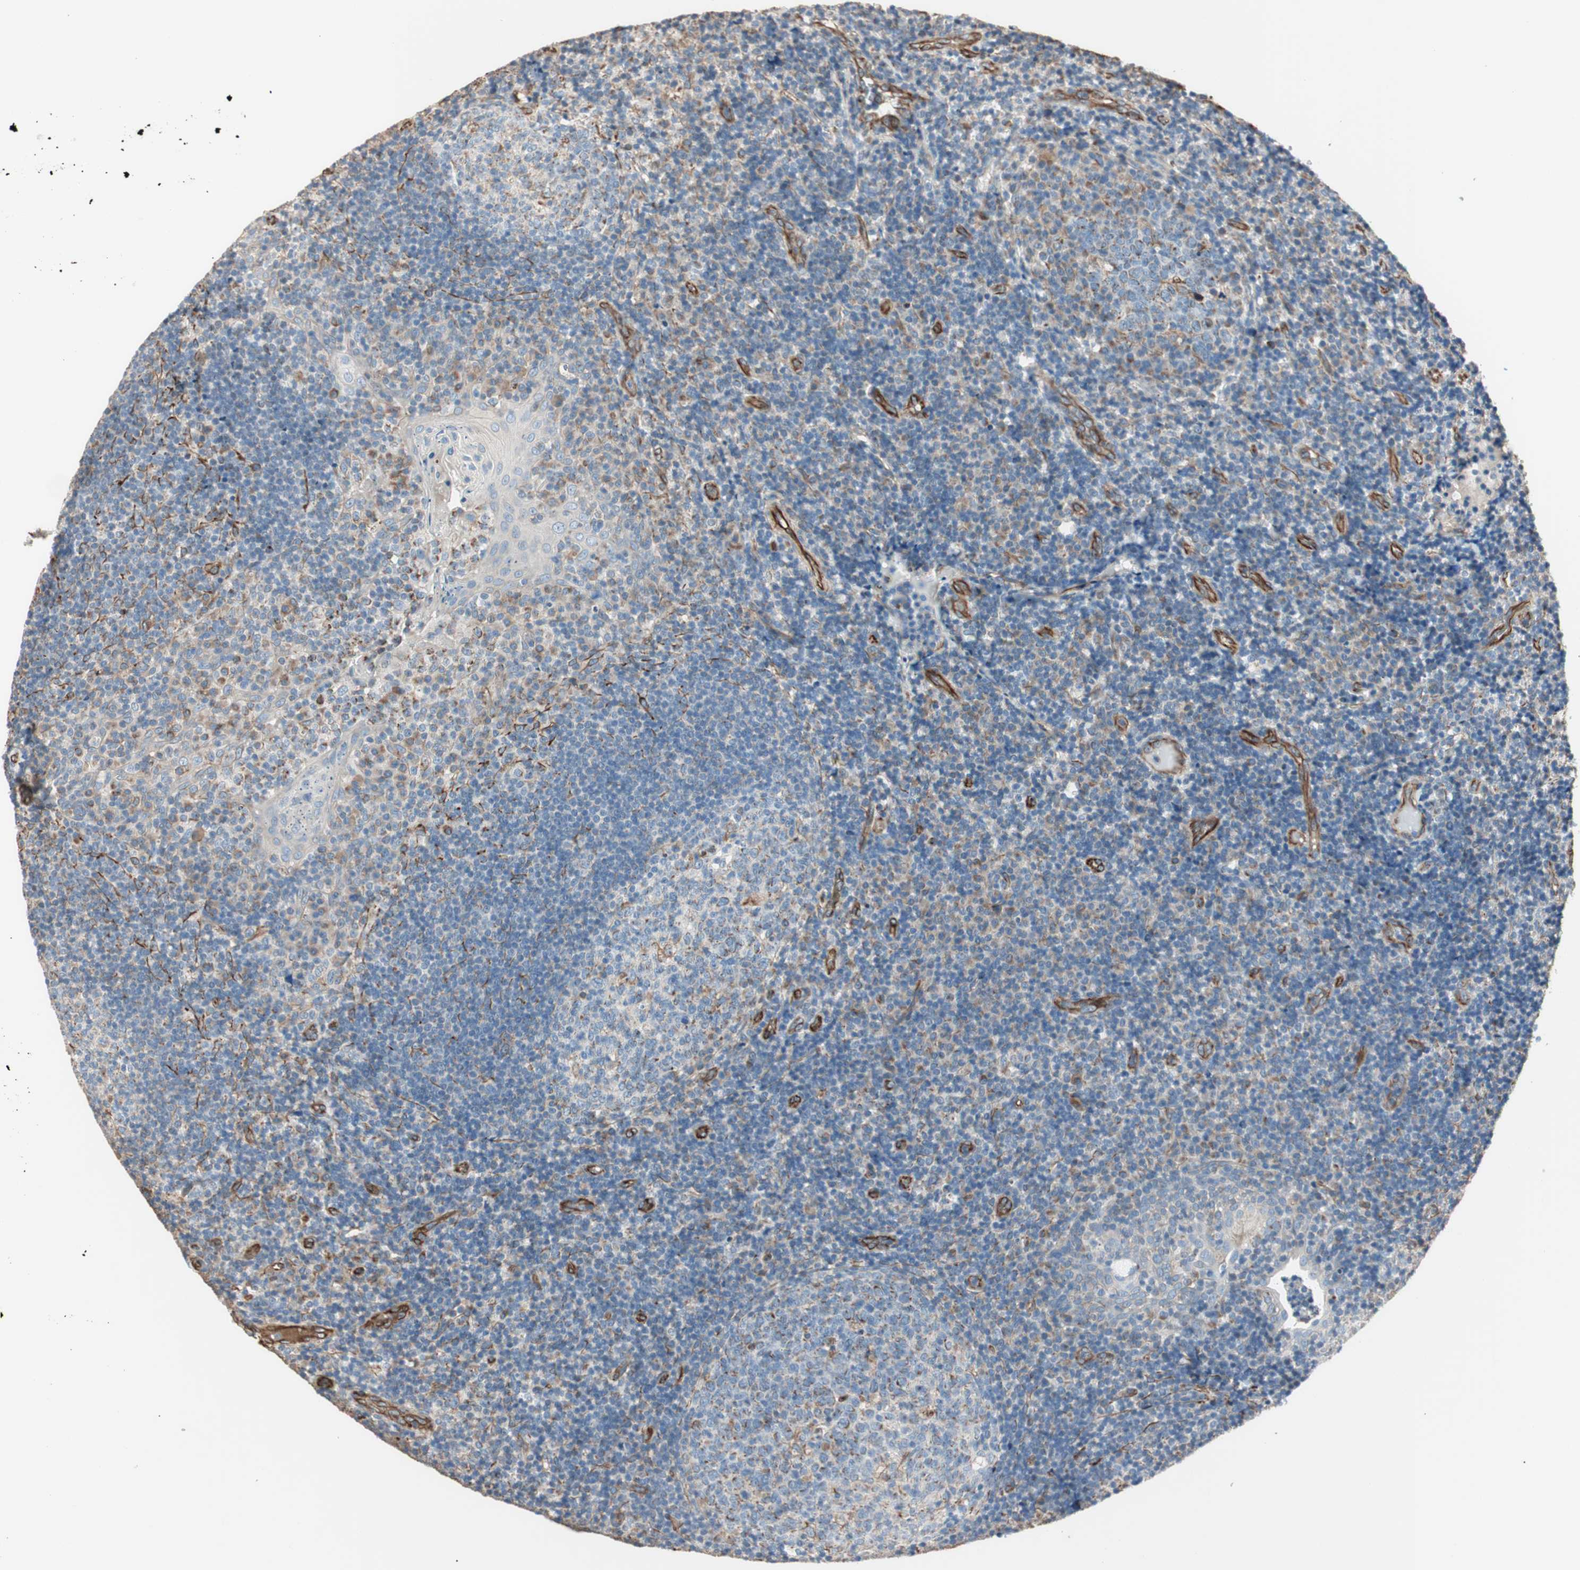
{"staining": {"intensity": "moderate", "quantity": "<25%", "location": "cytoplasmic/membranous"}, "tissue": "tonsil", "cell_type": "Germinal center cells", "image_type": "normal", "snomed": [{"axis": "morphology", "description": "Normal tissue, NOS"}, {"axis": "topography", "description": "Tonsil"}], "caption": "DAB (3,3'-diaminobenzidine) immunohistochemical staining of unremarkable tonsil demonstrates moderate cytoplasmic/membranous protein staining in about <25% of germinal center cells. The staining is performed using DAB (3,3'-diaminobenzidine) brown chromogen to label protein expression. The nuclei are counter-stained blue using hematoxylin.", "gene": "SRCIN1", "patient": {"sex": "female", "age": 40}}